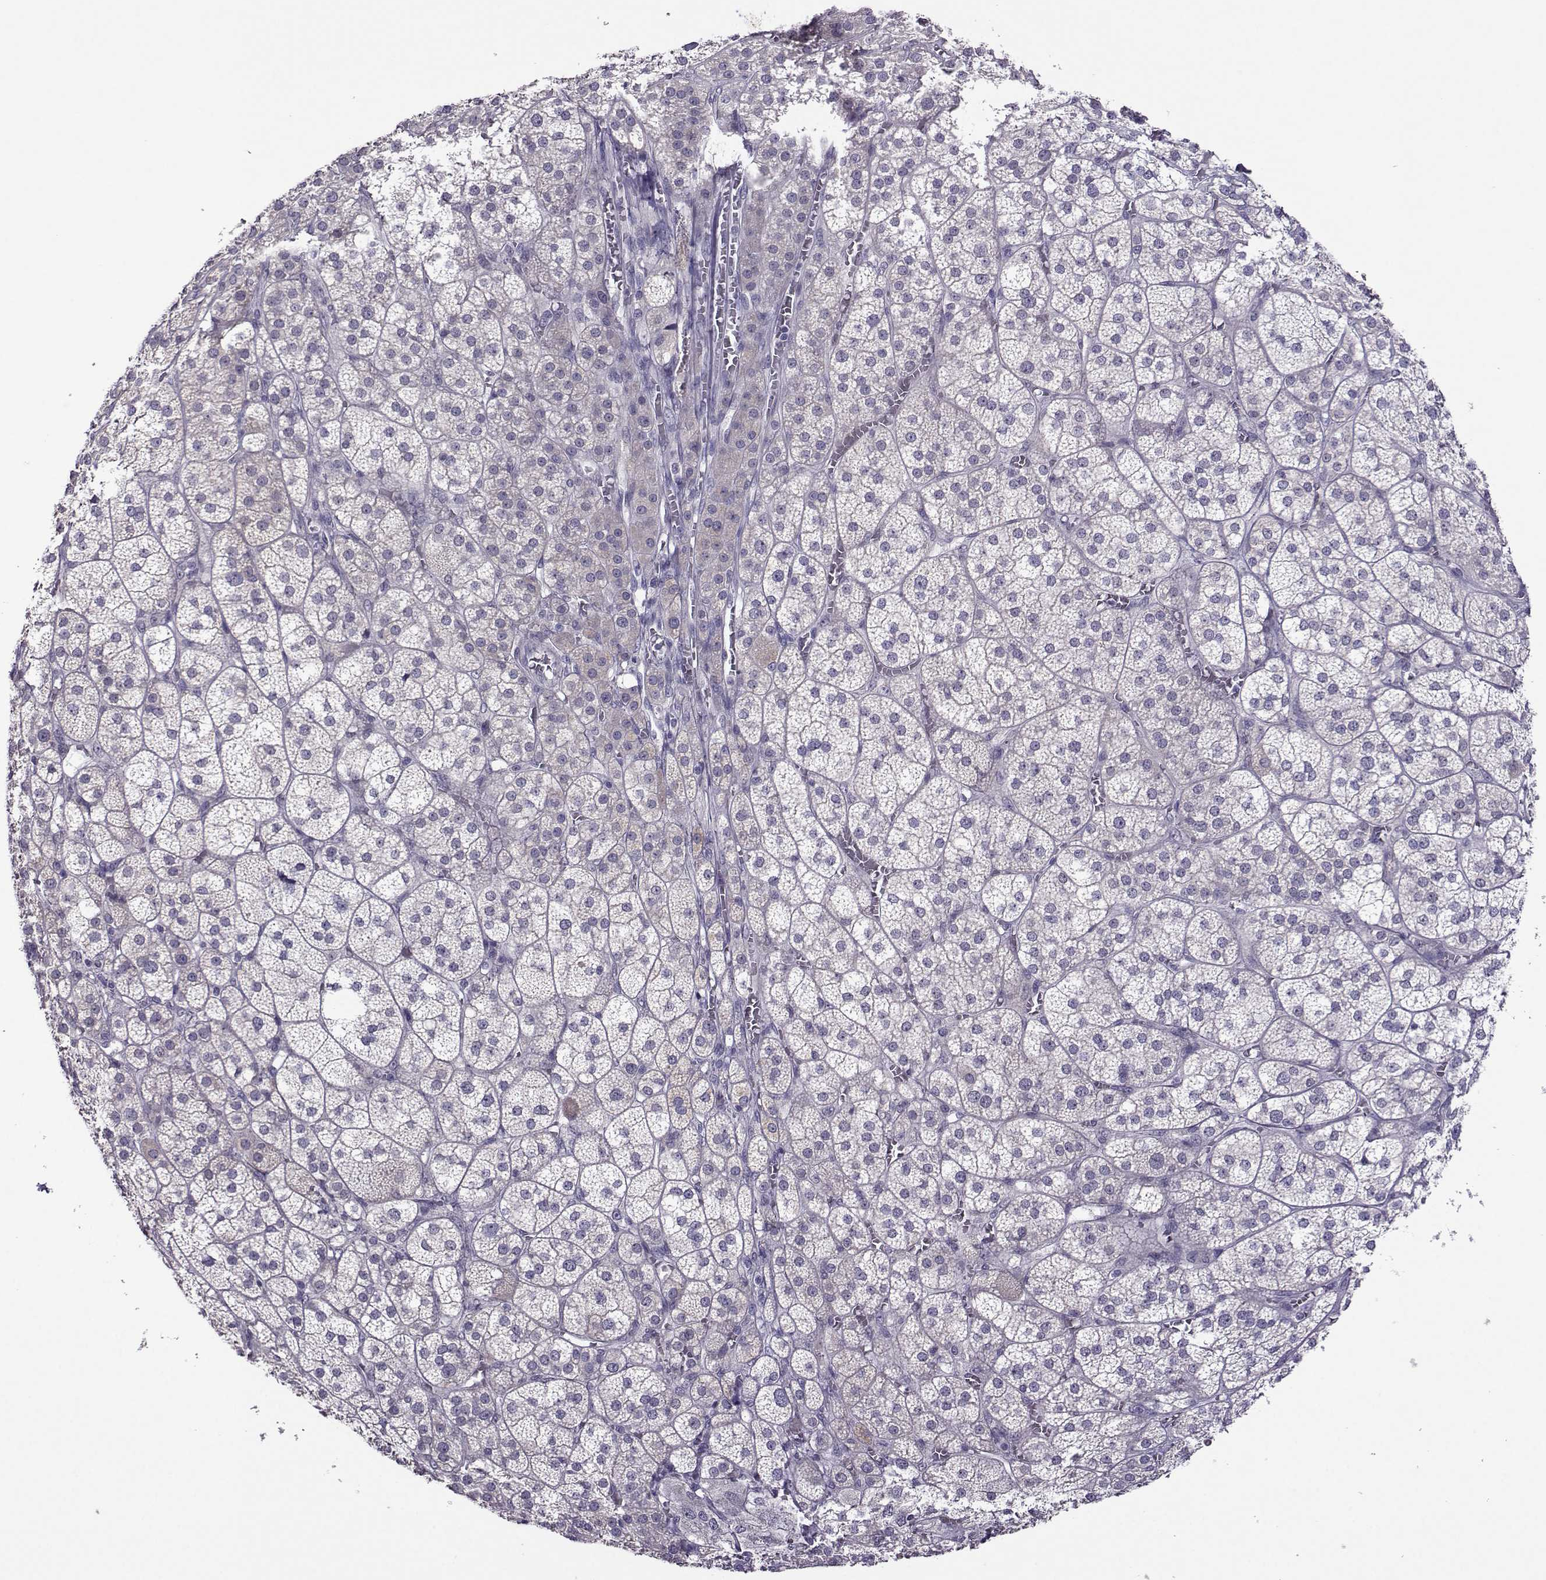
{"staining": {"intensity": "negative", "quantity": "none", "location": "none"}, "tissue": "adrenal gland", "cell_type": "Glandular cells", "image_type": "normal", "snomed": [{"axis": "morphology", "description": "Normal tissue, NOS"}, {"axis": "topography", "description": "Adrenal gland"}], "caption": "Immunohistochemistry image of unremarkable adrenal gland: human adrenal gland stained with DAB demonstrates no significant protein expression in glandular cells.", "gene": "DDX20", "patient": {"sex": "female", "age": 60}}